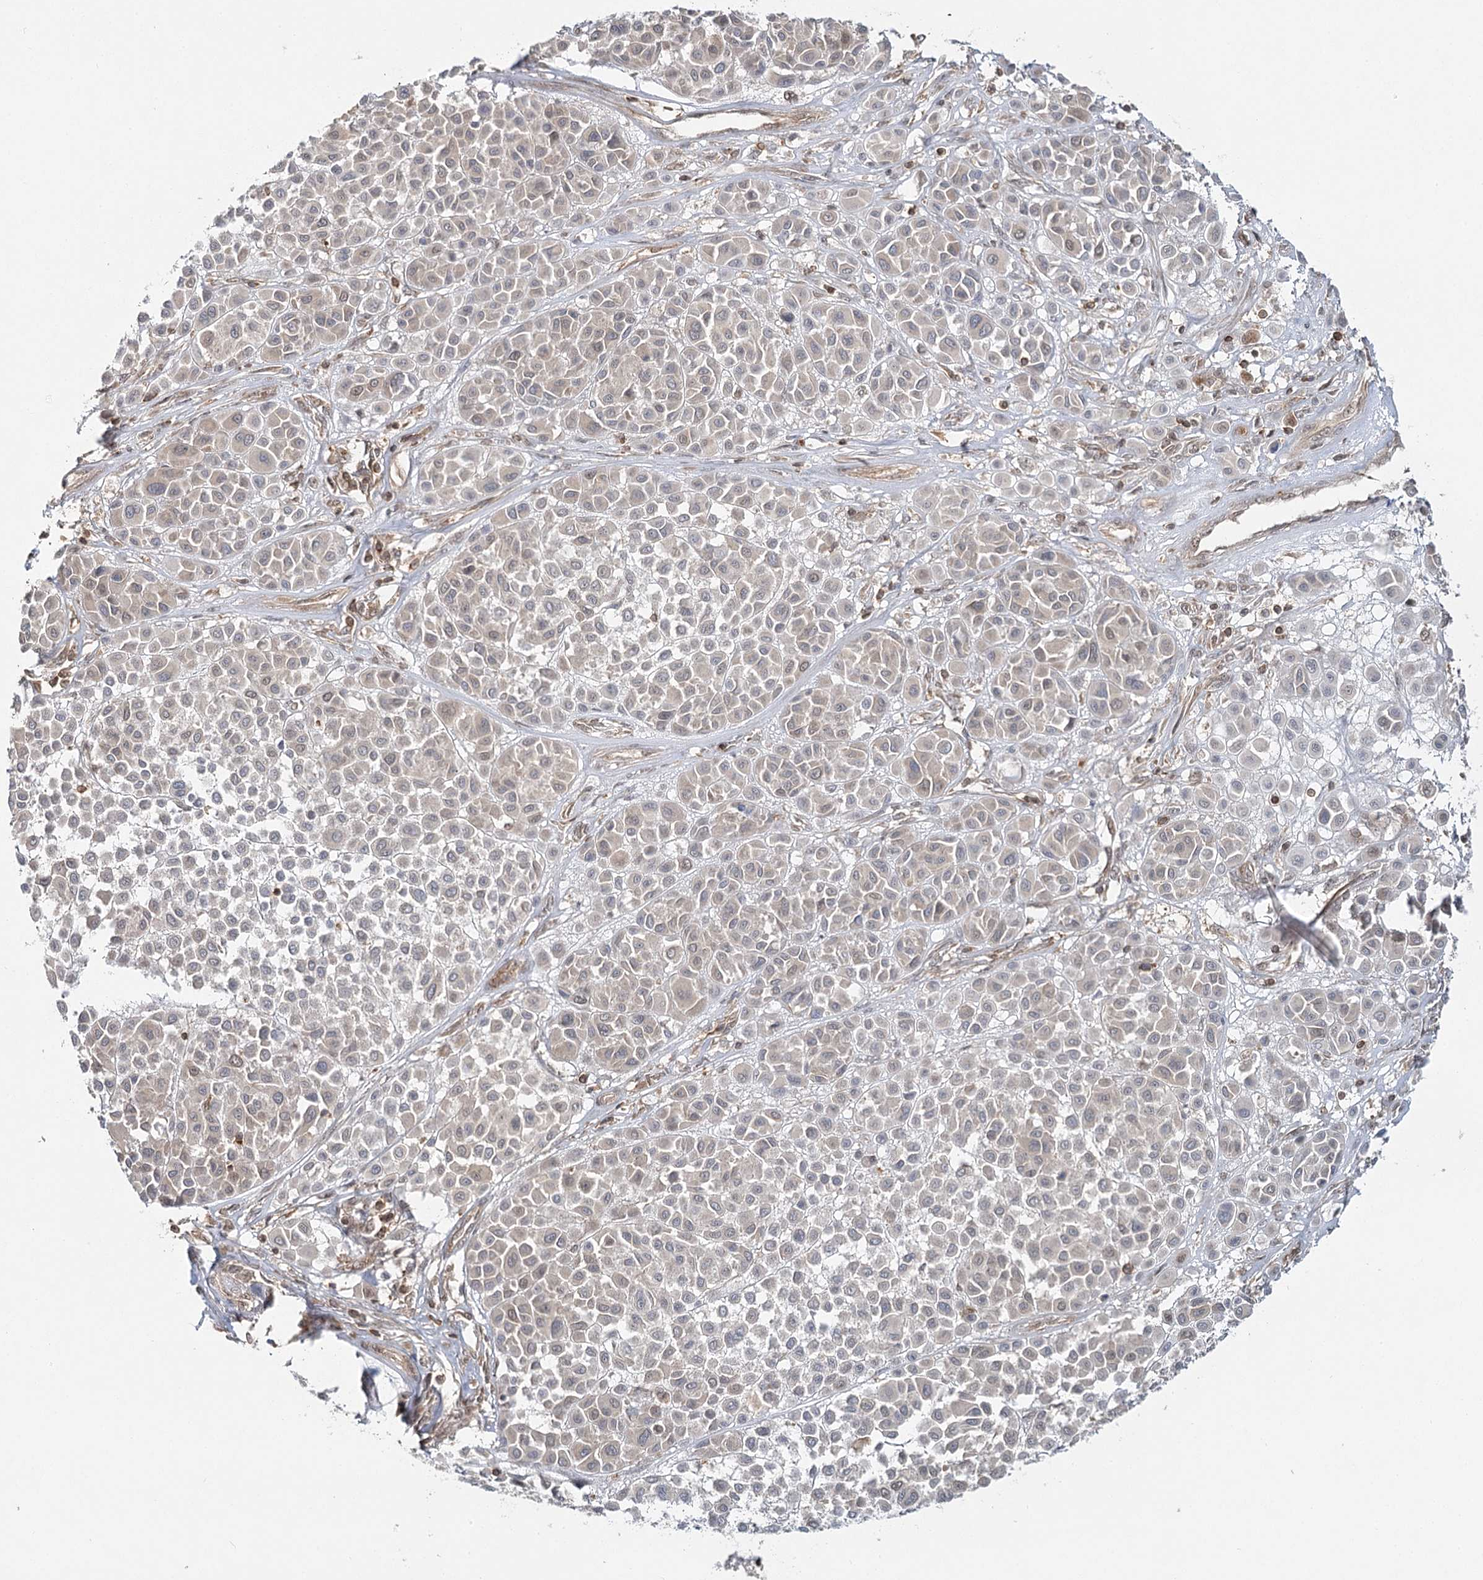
{"staining": {"intensity": "negative", "quantity": "none", "location": "none"}, "tissue": "melanoma", "cell_type": "Tumor cells", "image_type": "cancer", "snomed": [{"axis": "morphology", "description": "Malignant melanoma, Metastatic site"}, {"axis": "topography", "description": "Soft tissue"}], "caption": "This is an IHC histopathology image of human malignant melanoma (metastatic site). There is no expression in tumor cells.", "gene": "FAM120B", "patient": {"sex": "male", "age": 41}}